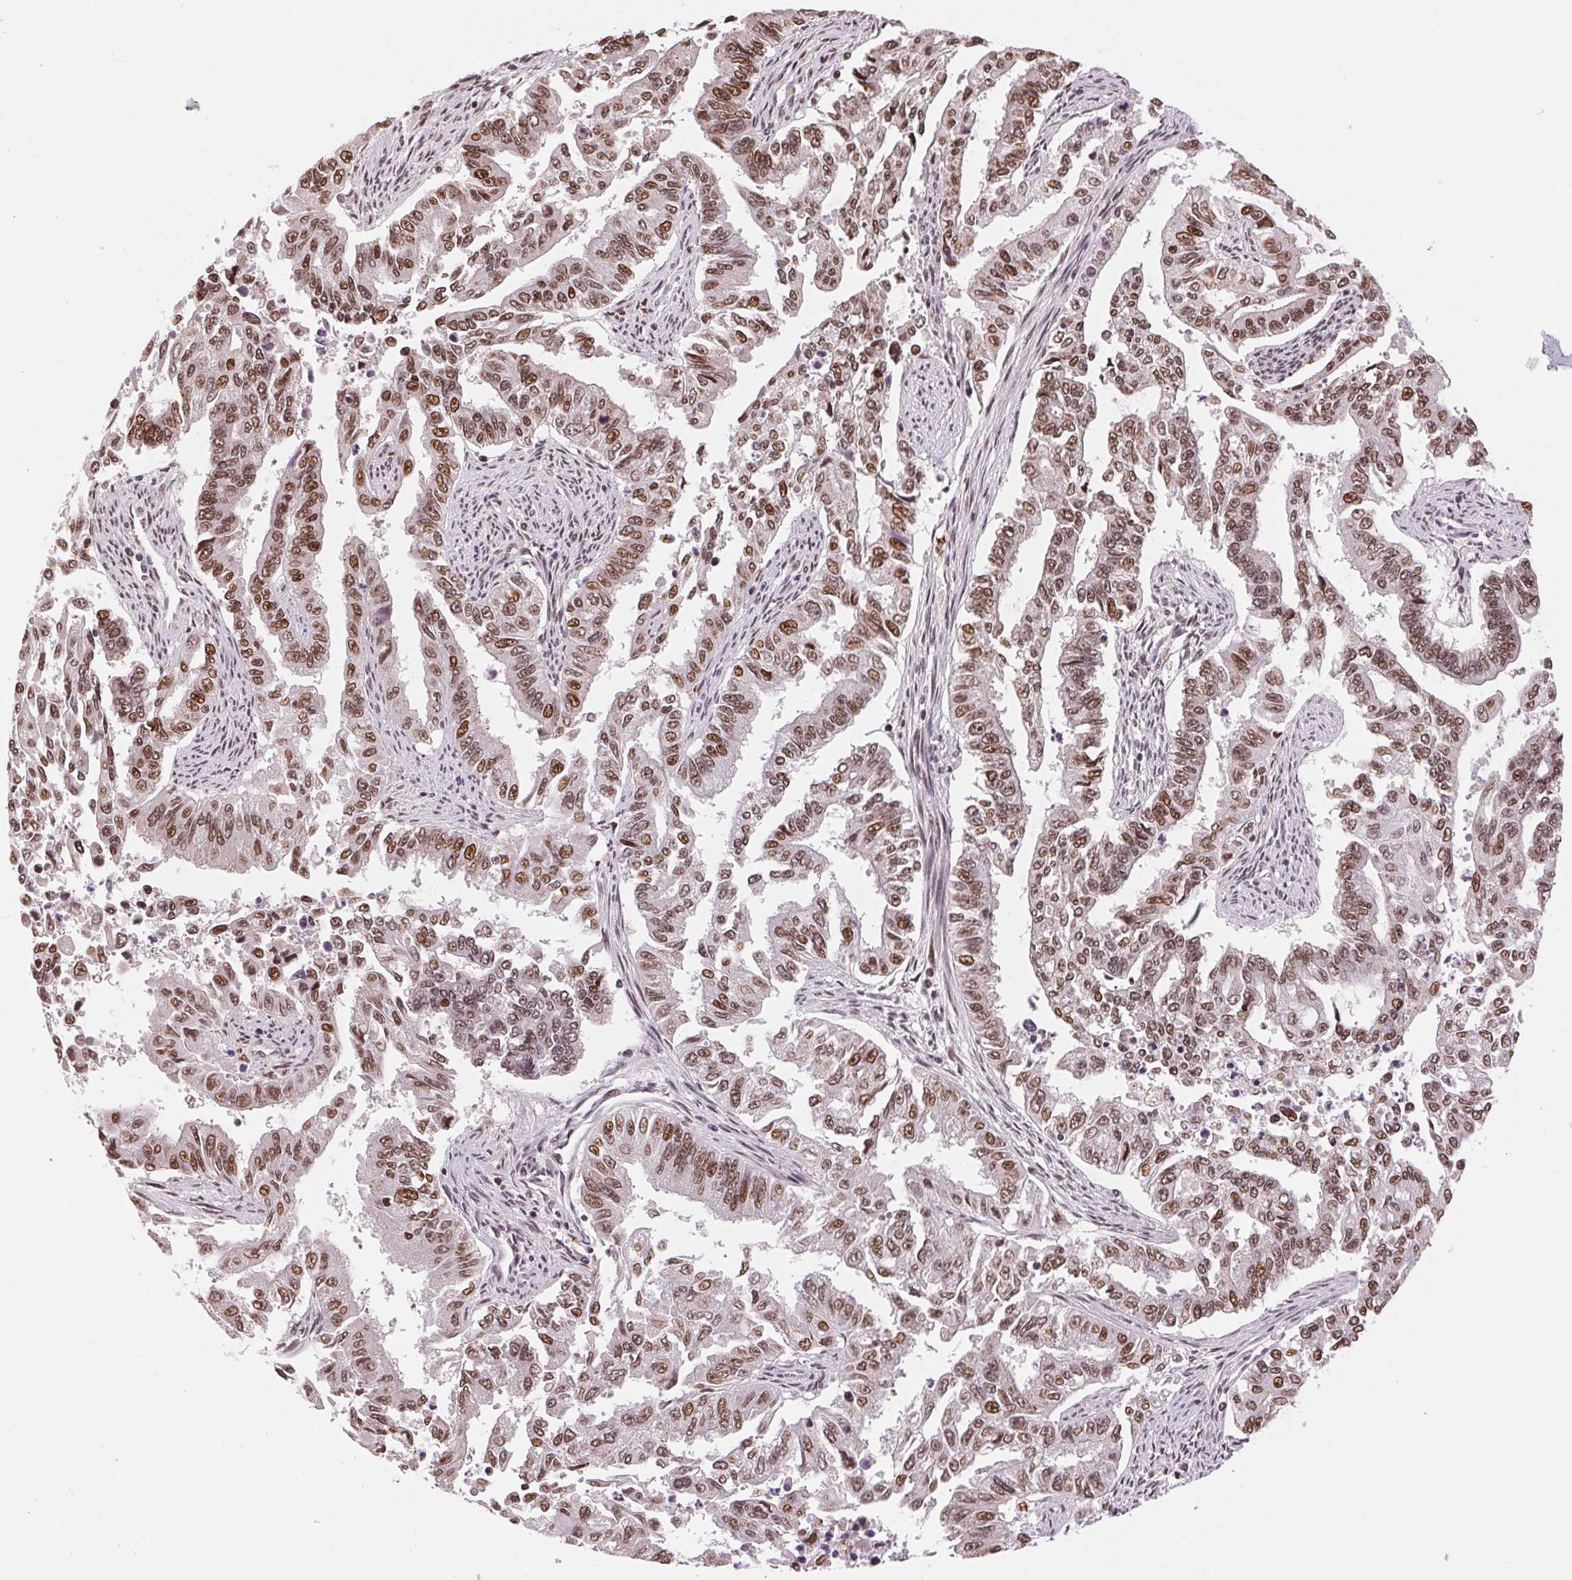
{"staining": {"intensity": "moderate", "quantity": ">75%", "location": "nuclear"}, "tissue": "endometrial cancer", "cell_type": "Tumor cells", "image_type": "cancer", "snomed": [{"axis": "morphology", "description": "Adenocarcinoma, NOS"}, {"axis": "topography", "description": "Uterus"}], "caption": "The image demonstrates staining of endometrial cancer, revealing moderate nuclear protein positivity (brown color) within tumor cells. The staining was performed using DAB (3,3'-diaminobenzidine) to visualize the protein expression in brown, while the nuclei were stained in blue with hematoxylin (Magnification: 20x).", "gene": "RAD23A", "patient": {"sex": "female", "age": 59}}